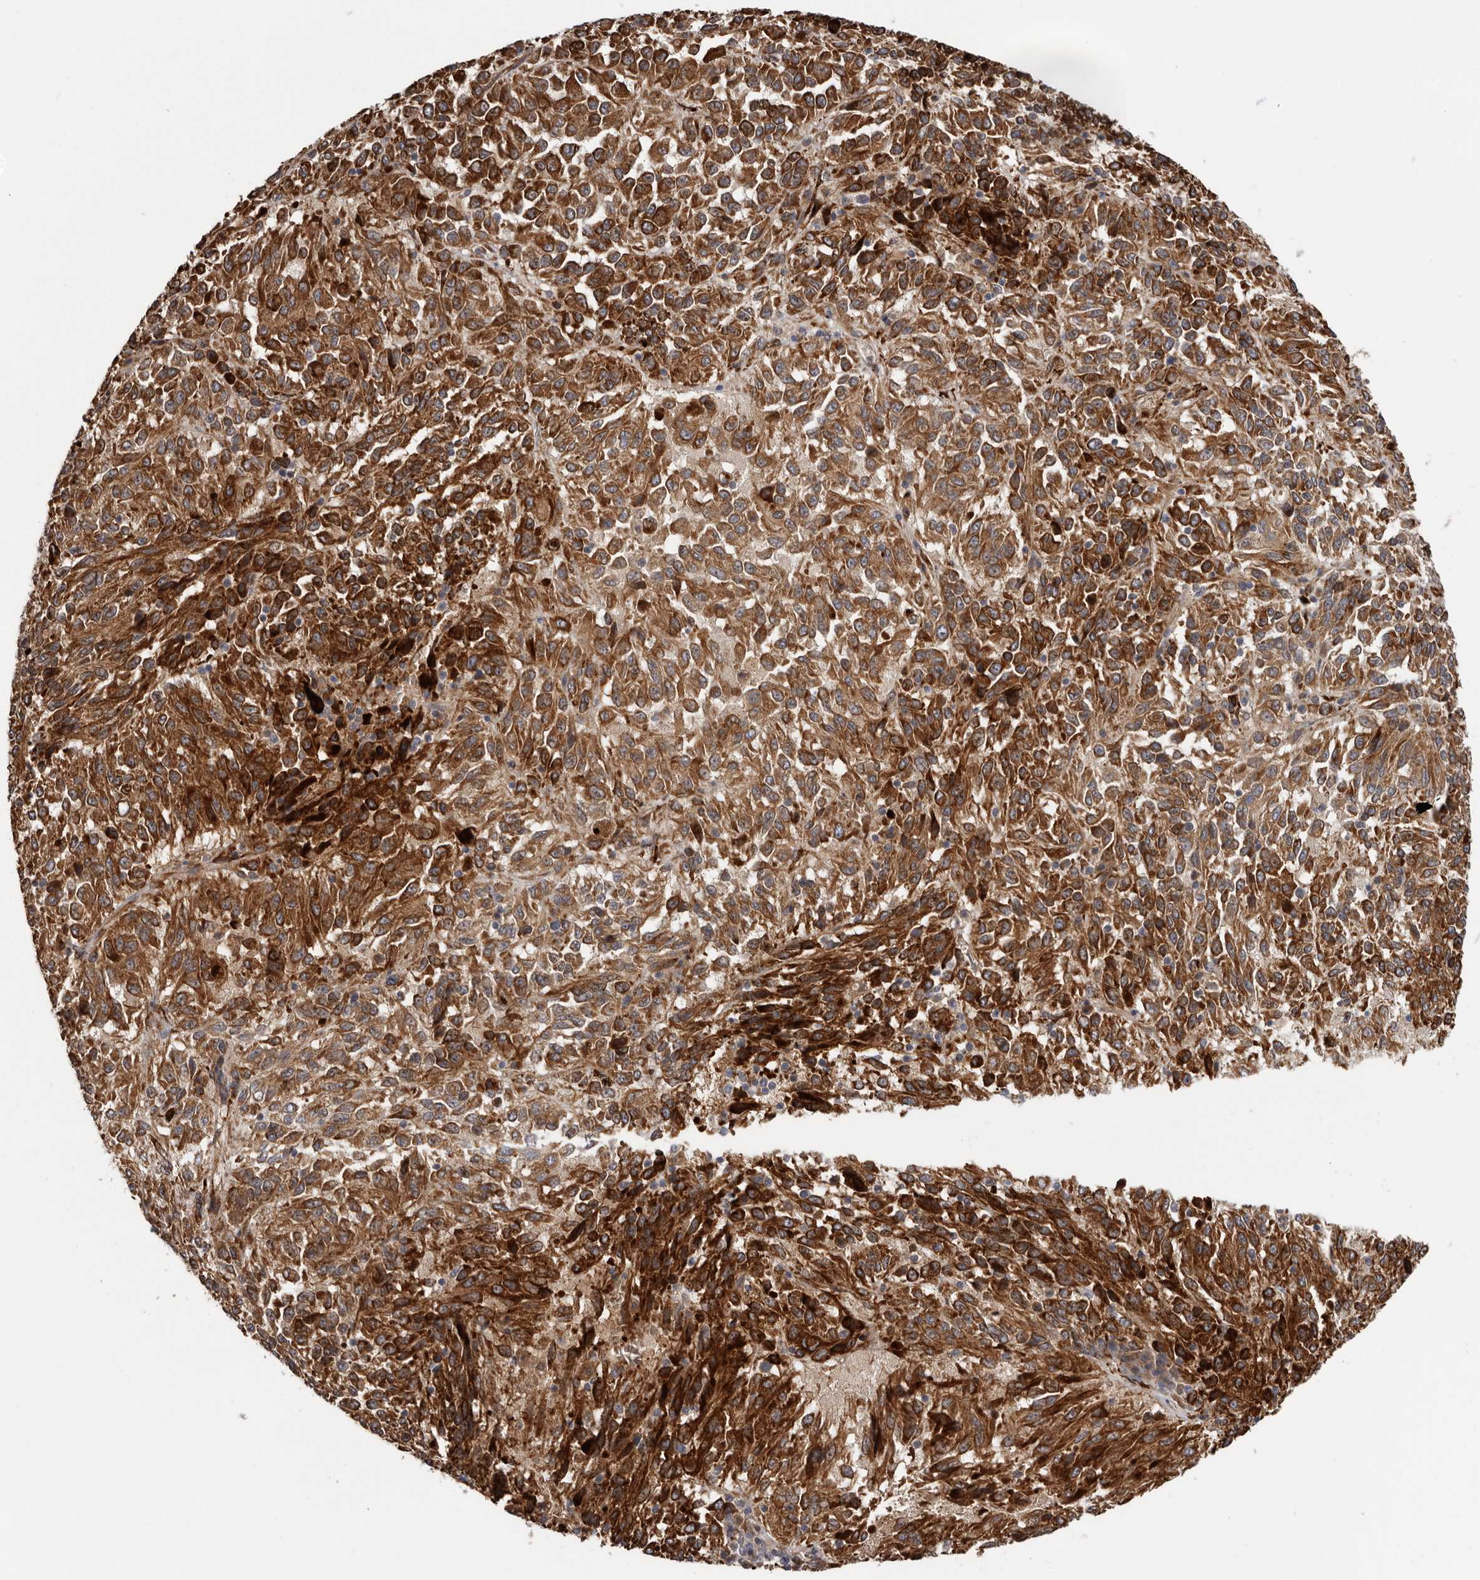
{"staining": {"intensity": "strong", "quantity": ">75%", "location": "cytoplasmic/membranous"}, "tissue": "melanoma", "cell_type": "Tumor cells", "image_type": "cancer", "snomed": [{"axis": "morphology", "description": "Malignant melanoma, Metastatic site"}, {"axis": "topography", "description": "Lung"}], "caption": "A brown stain highlights strong cytoplasmic/membranous staining of a protein in human malignant melanoma (metastatic site) tumor cells. (DAB = brown stain, brightfield microscopy at high magnification).", "gene": "MTF1", "patient": {"sex": "male", "age": 64}}